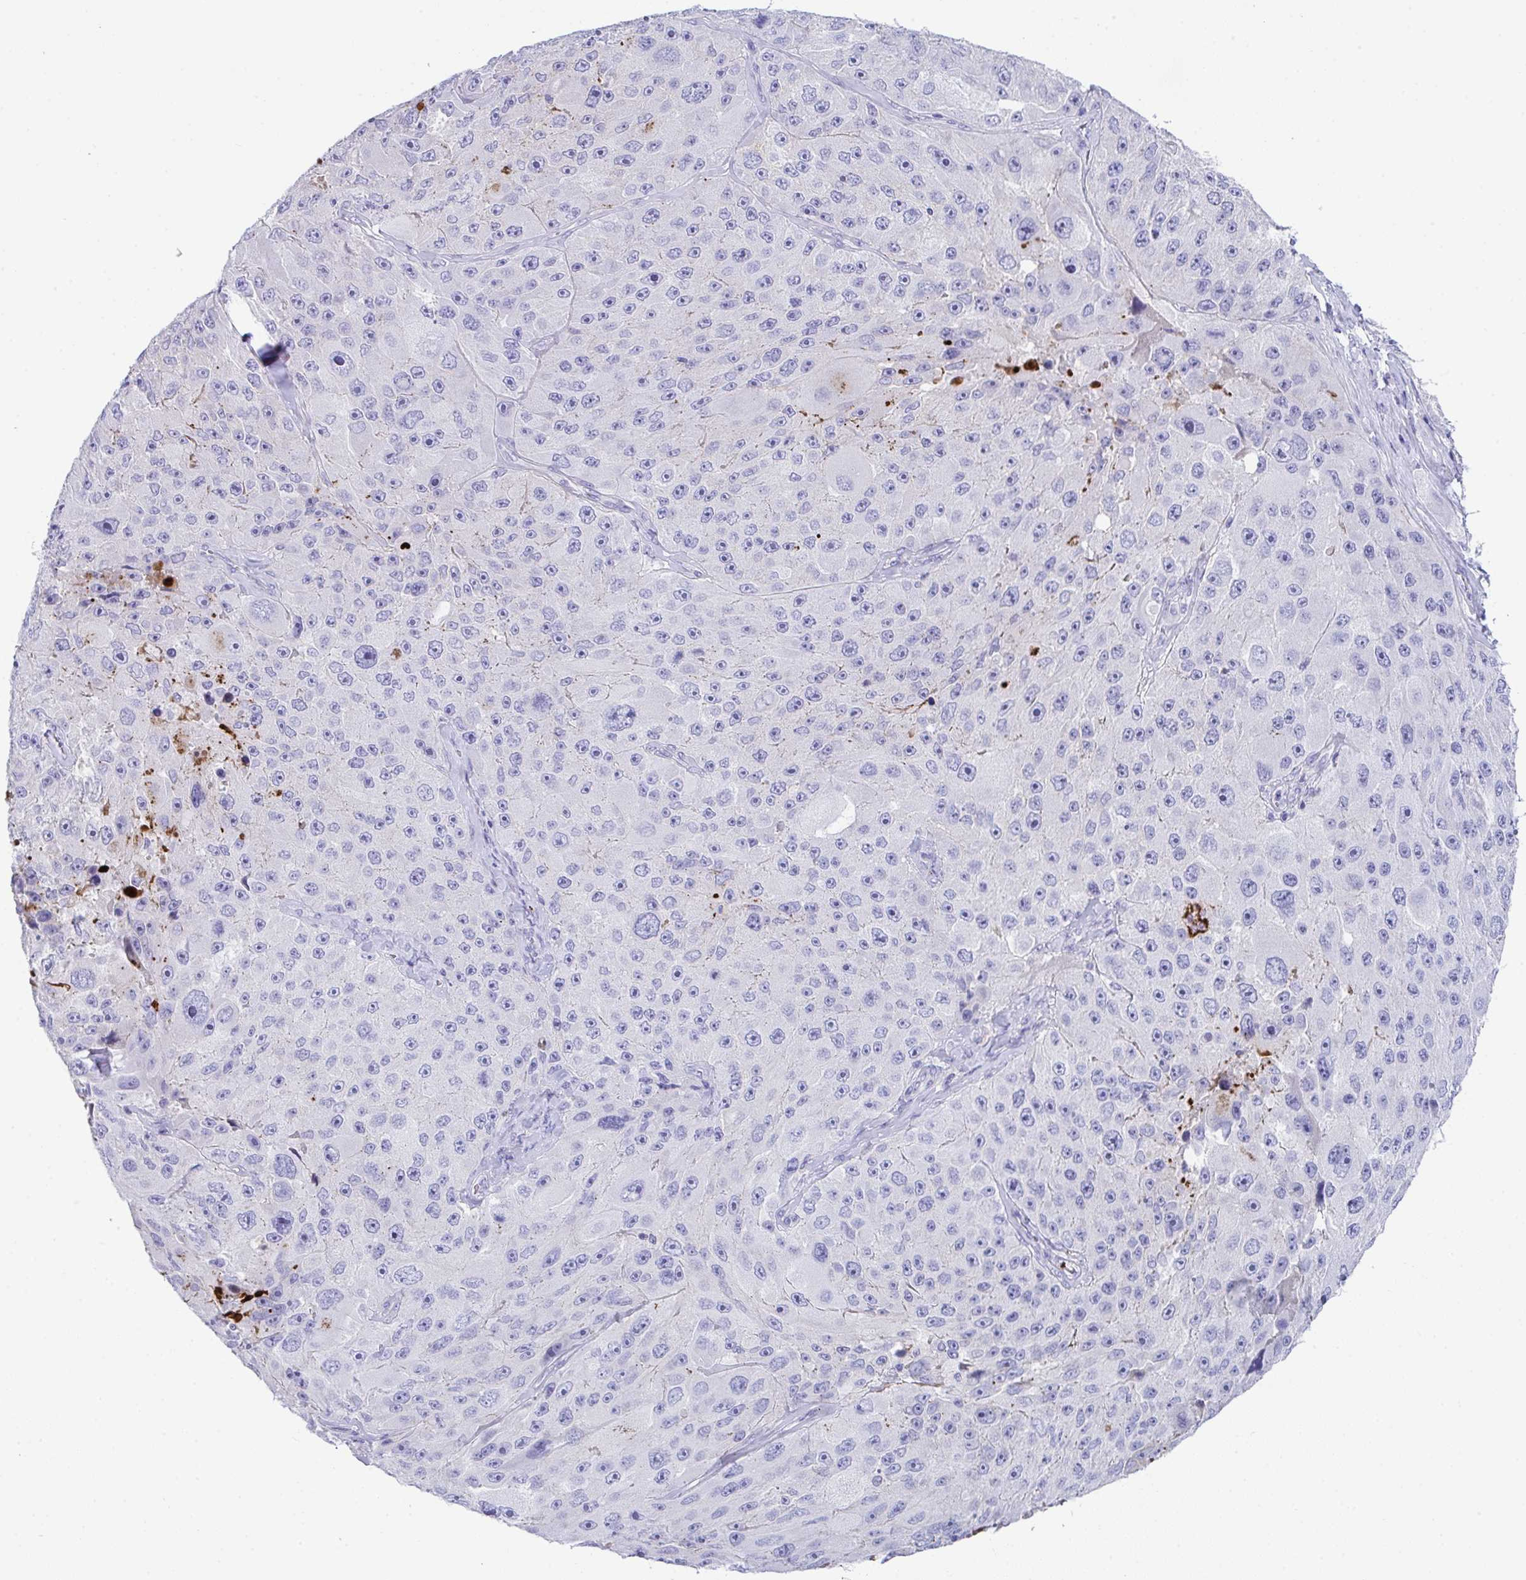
{"staining": {"intensity": "negative", "quantity": "none", "location": "none"}, "tissue": "melanoma", "cell_type": "Tumor cells", "image_type": "cancer", "snomed": [{"axis": "morphology", "description": "Malignant melanoma, Metastatic site"}, {"axis": "topography", "description": "Lymph node"}], "caption": "Immunohistochemical staining of malignant melanoma (metastatic site) reveals no significant positivity in tumor cells. Brightfield microscopy of immunohistochemistry (IHC) stained with DAB (brown) and hematoxylin (blue), captured at high magnification.", "gene": "KMT2E", "patient": {"sex": "male", "age": 62}}